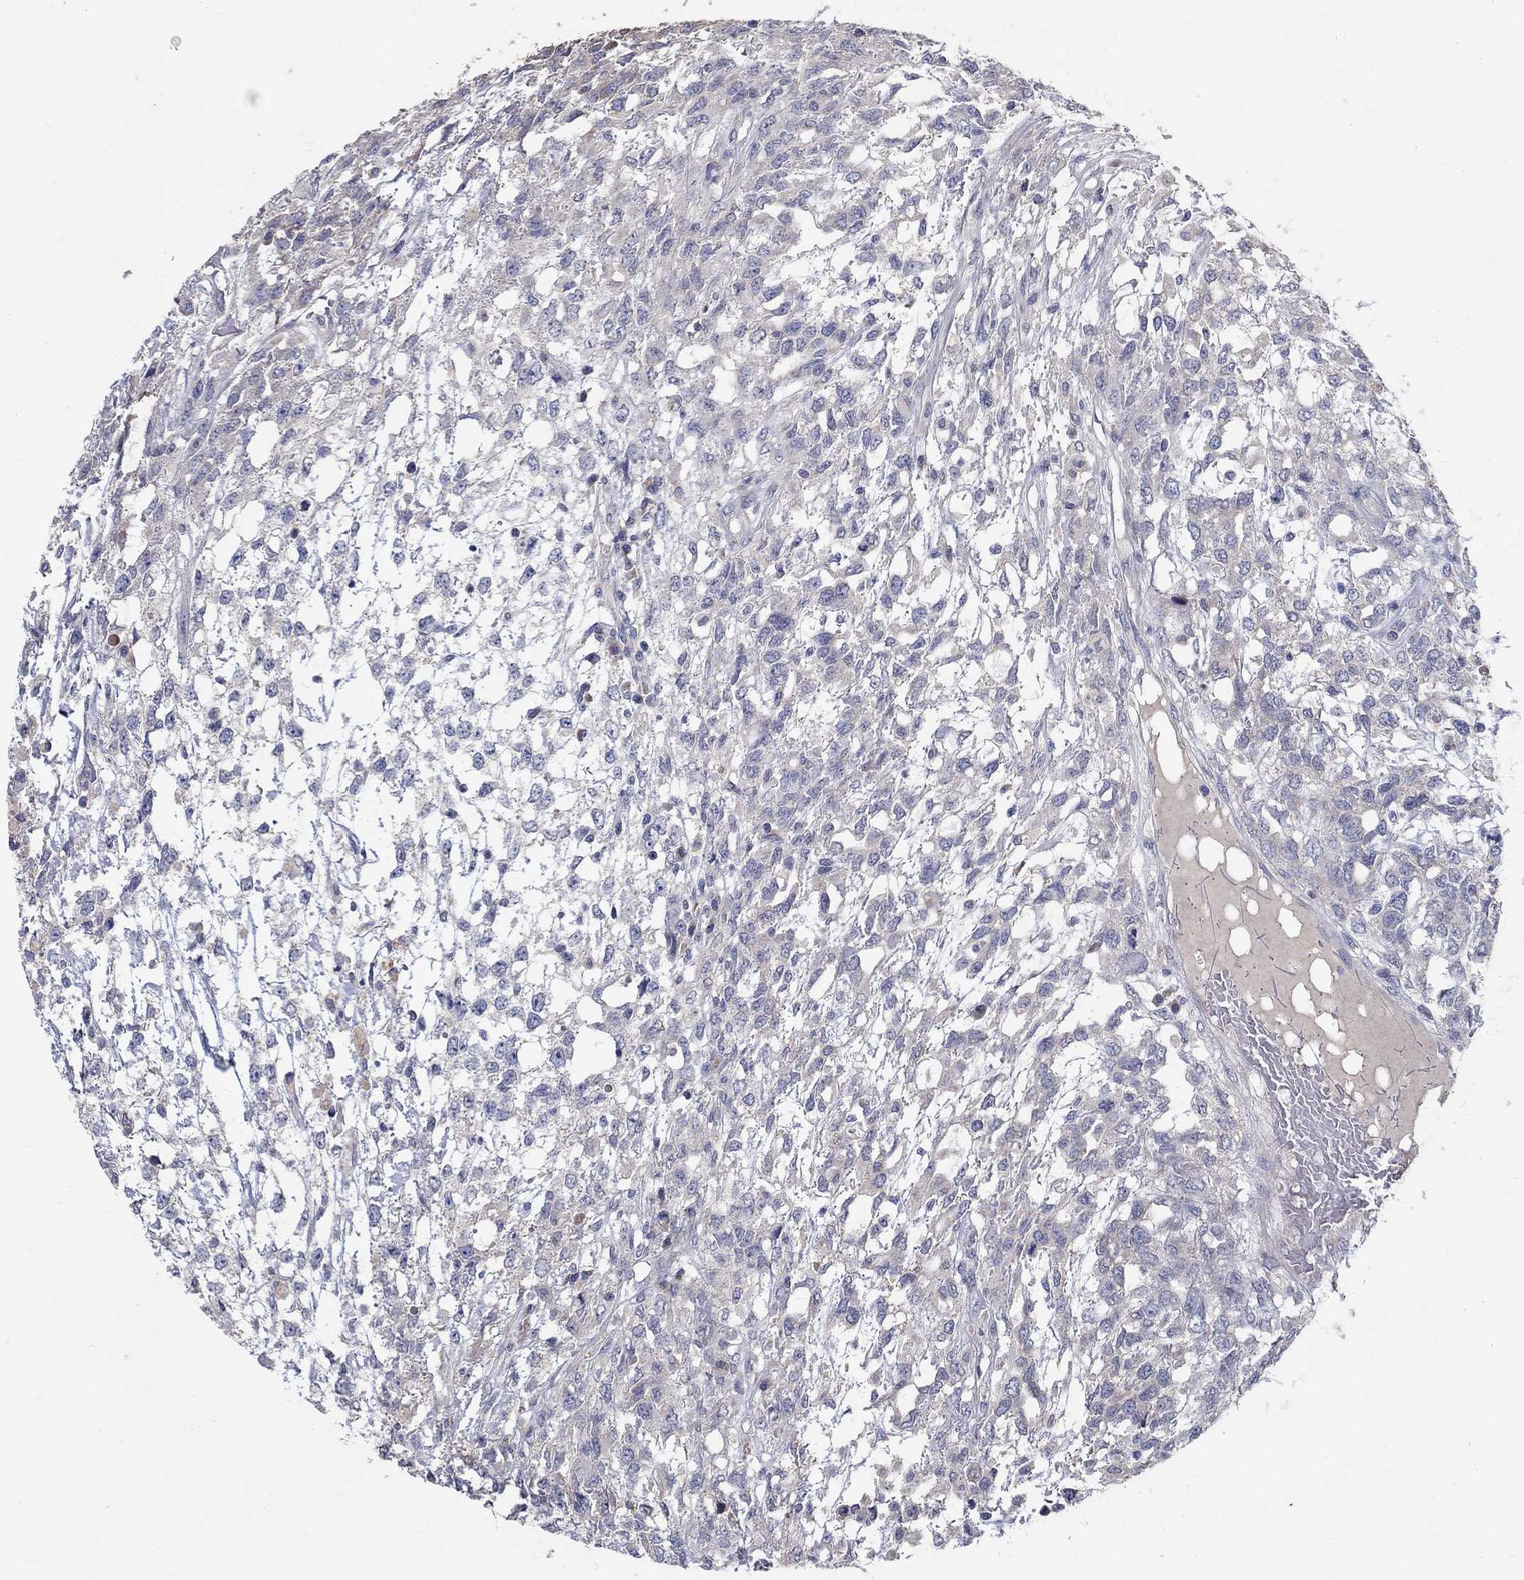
{"staining": {"intensity": "negative", "quantity": "none", "location": "none"}, "tissue": "testis cancer", "cell_type": "Tumor cells", "image_type": "cancer", "snomed": [{"axis": "morphology", "description": "Seminoma, NOS"}, {"axis": "topography", "description": "Testis"}], "caption": "Immunohistochemical staining of testis cancer (seminoma) reveals no significant staining in tumor cells. Nuclei are stained in blue.", "gene": "PROZ", "patient": {"sex": "male", "age": 52}}